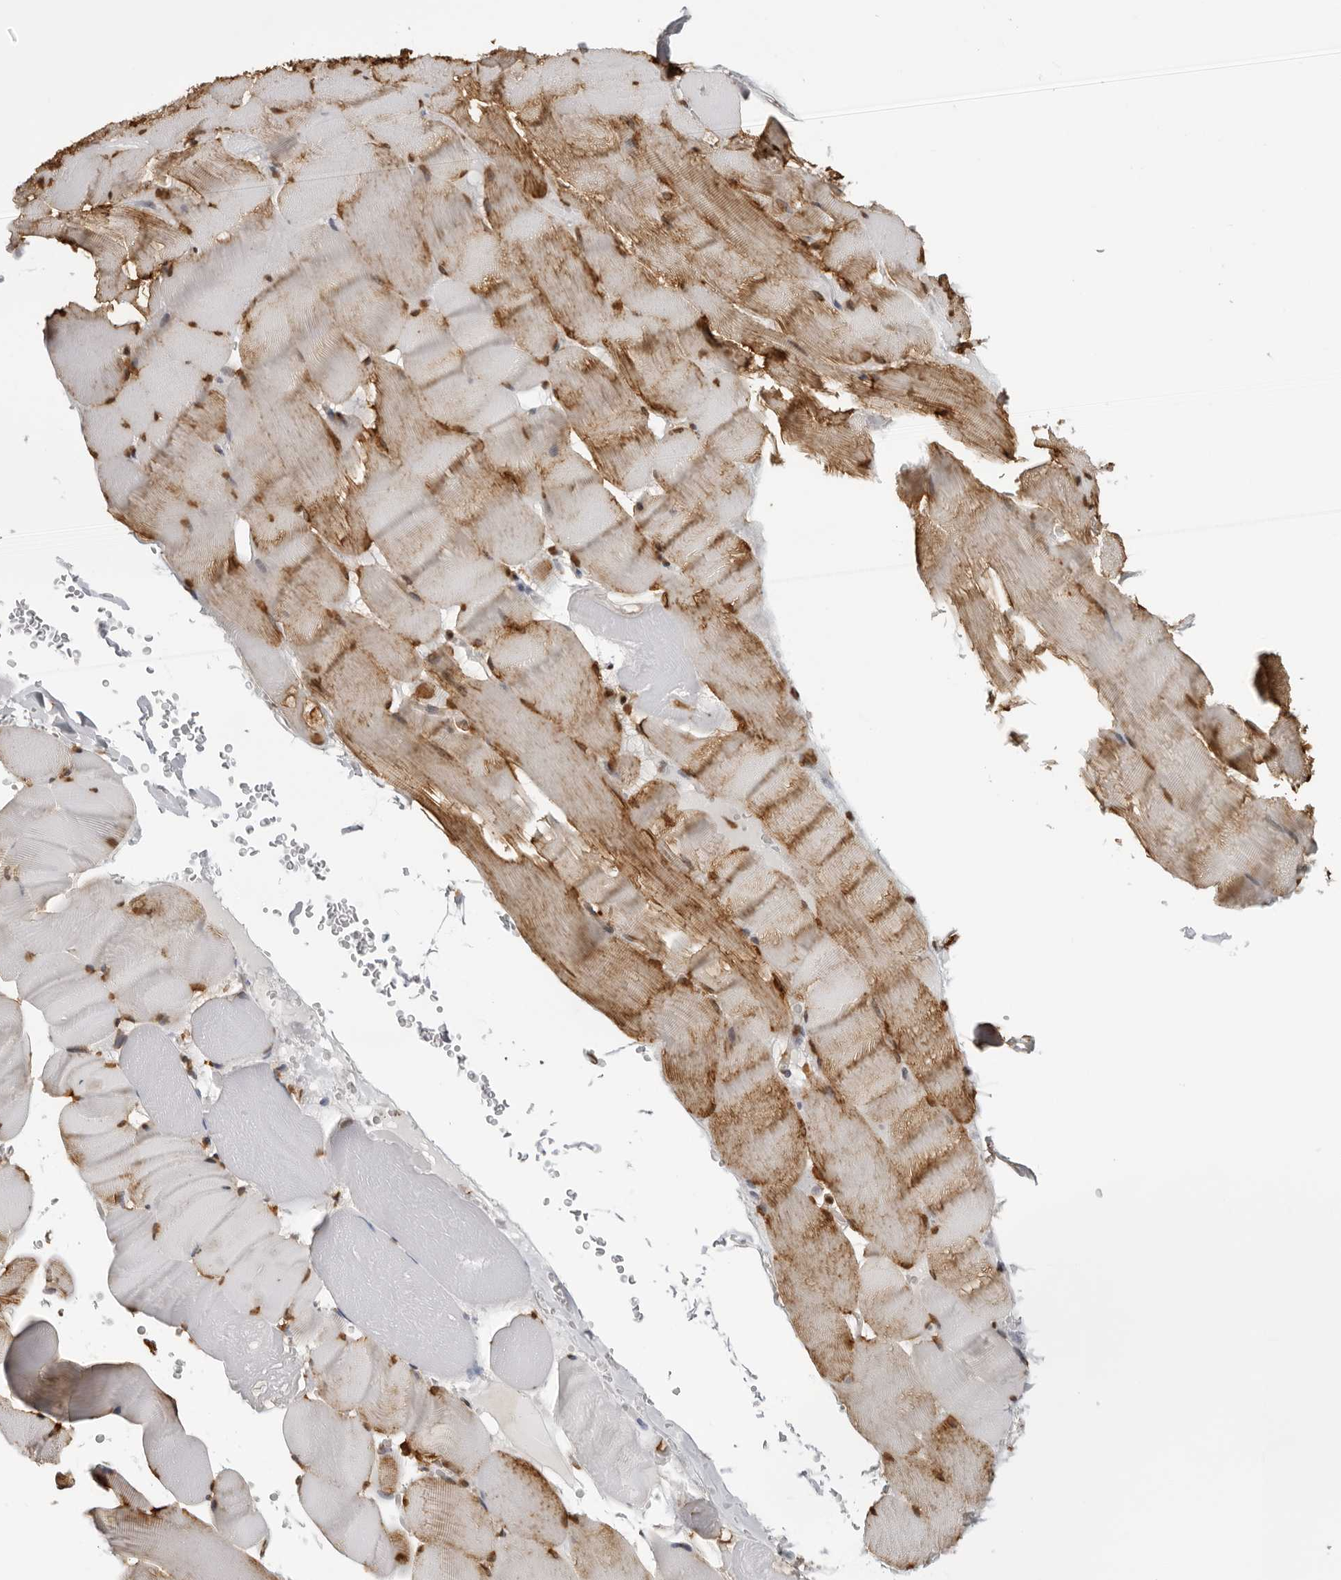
{"staining": {"intensity": "moderate", "quantity": ">75%", "location": "cytoplasmic/membranous,nuclear"}, "tissue": "skeletal muscle", "cell_type": "Myocytes", "image_type": "normal", "snomed": [{"axis": "morphology", "description": "Normal tissue, NOS"}, {"axis": "topography", "description": "Skeletal muscle"}], "caption": "Skeletal muscle stained with immunohistochemistry (IHC) shows moderate cytoplasmic/membranous,nuclear positivity in approximately >75% of myocytes. (brown staining indicates protein expression, while blue staining denotes nuclei).", "gene": "ZFP91", "patient": {"sex": "male", "age": 62}}